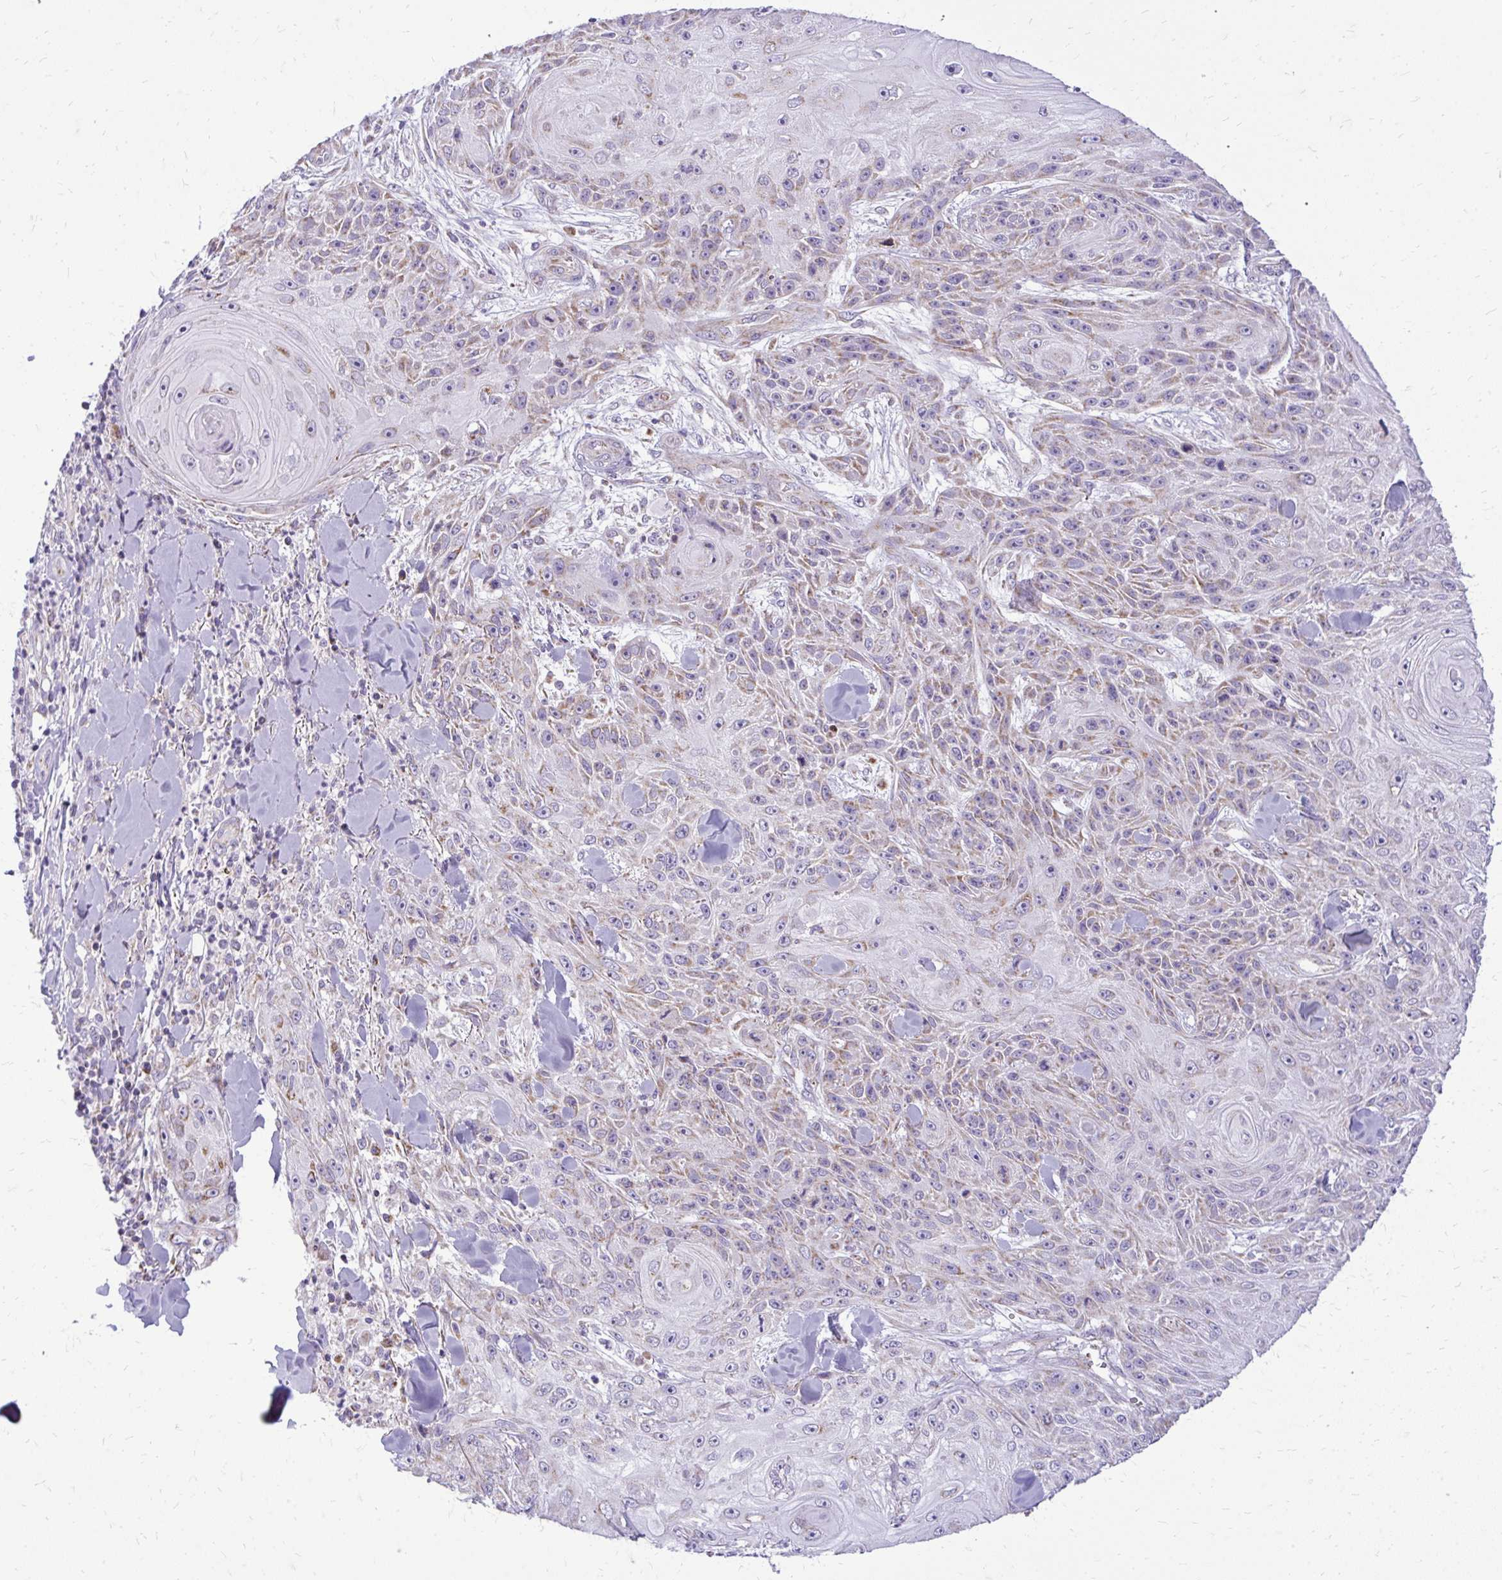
{"staining": {"intensity": "weak", "quantity": "<25%", "location": "cytoplasmic/membranous"}, "tissue": "skin cancer", "cell_type": "Tumor cells", "image_type": "cancer", "snomed": [{"axis": "morphology", "description": "Squamous cell carcinoma, NOS"}, {"axis": "topography", "description": "Skin"}], "caption": "DAB (3,3'-diaminobenzidine) immunohistochemical staining of skin cancer shows no significant staining in tumor cells.", "gene": "IFIT1", "patient": {"sex": "male", "age": 88}}